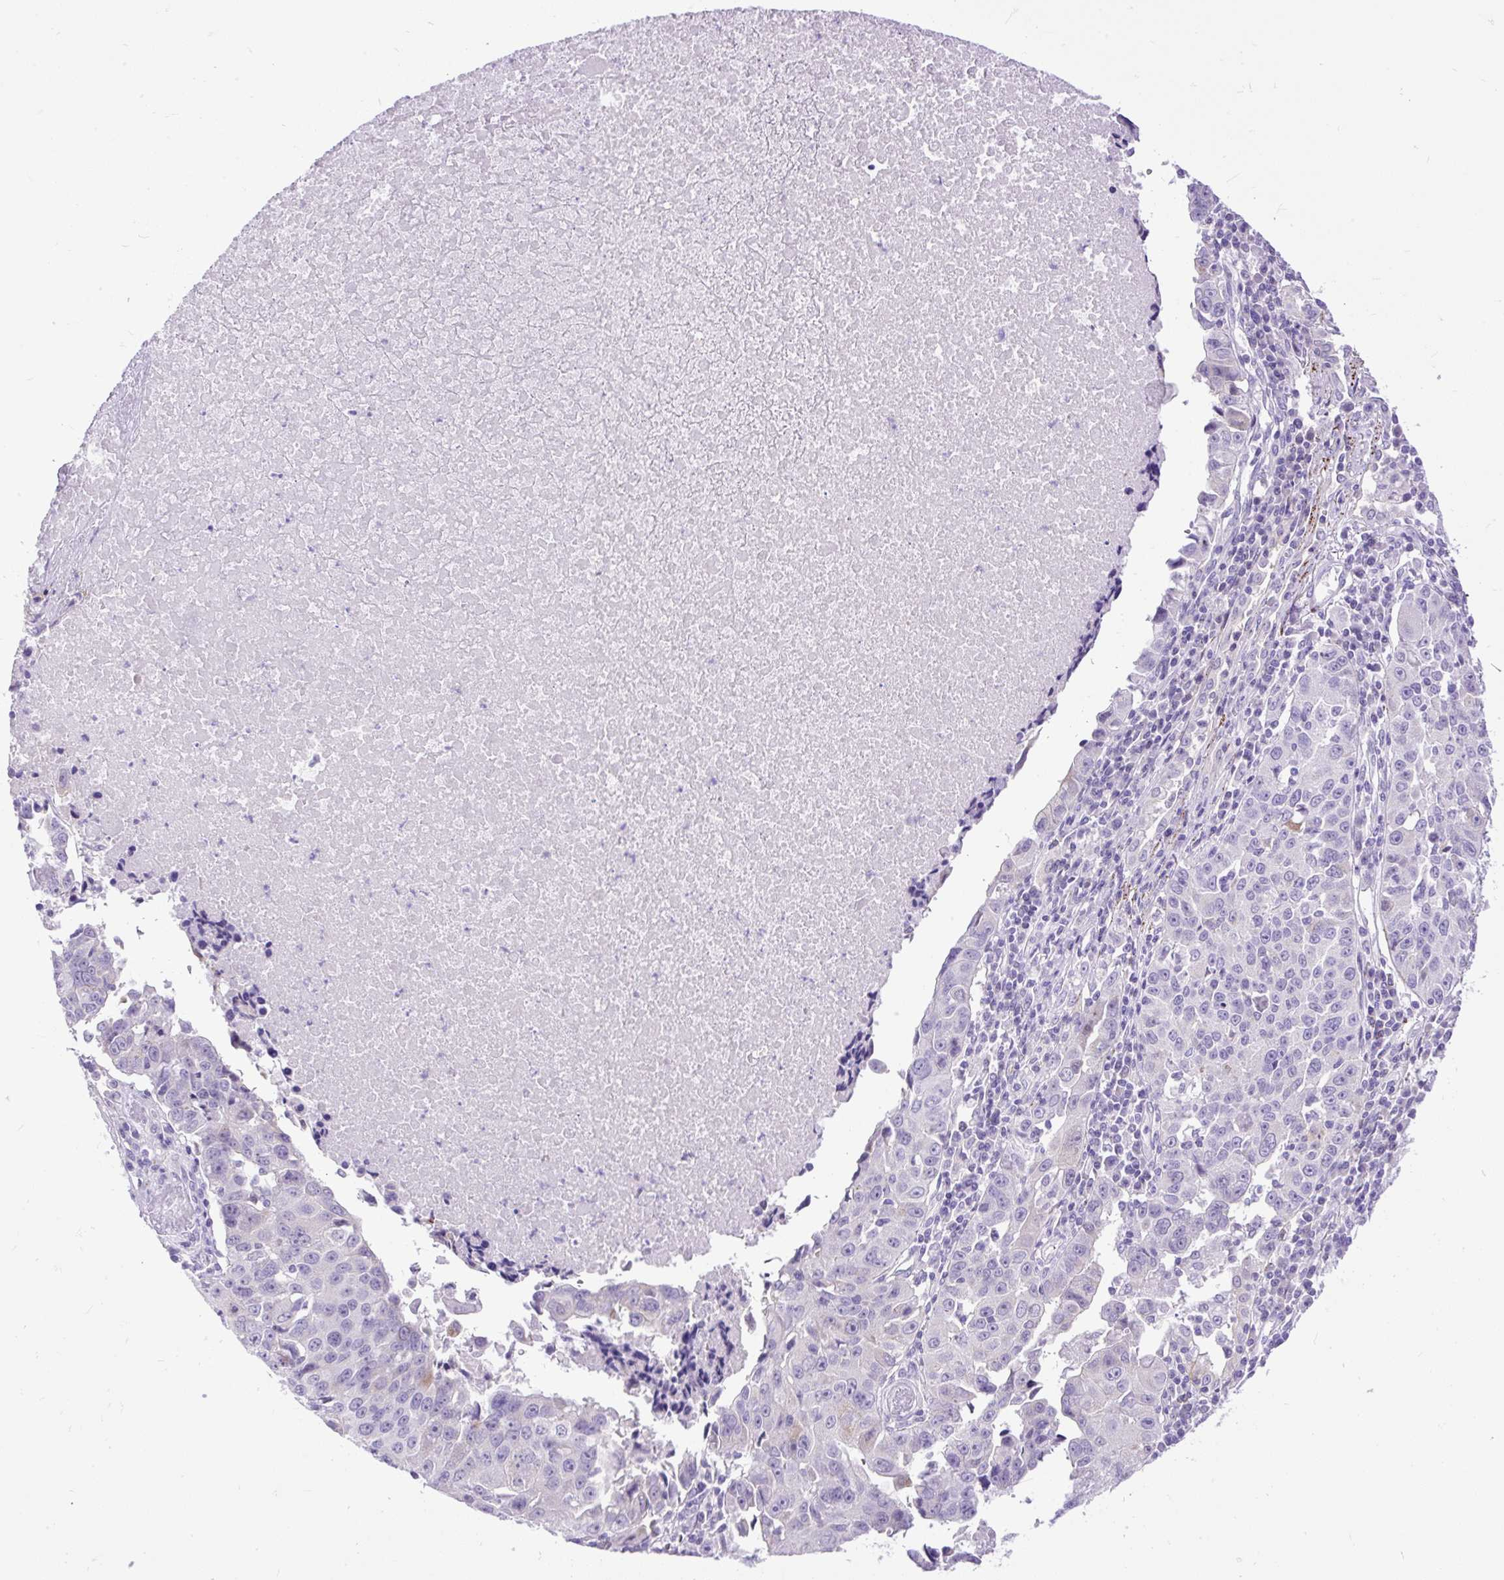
{"staining": {"intensity": "negative", "quantity": "none", "location": "none"}, "tissue": "lung cancer", "cell_type": "Tumor cells", "image_type": "cancer", "snomed": [{"axis": "morphology", "description": "Squamous cell carcinoma, NOS"}, {"axis": "topography", "description": "Lung"}], "caption": "Immunohistochemistry (IHC) image of neoplastic tissue: human lung cancer stained with DAB displays no significant protein expression in tumor cells.", "gene": "ZNF256", "patient": {"sex": "female", "age": 66}}